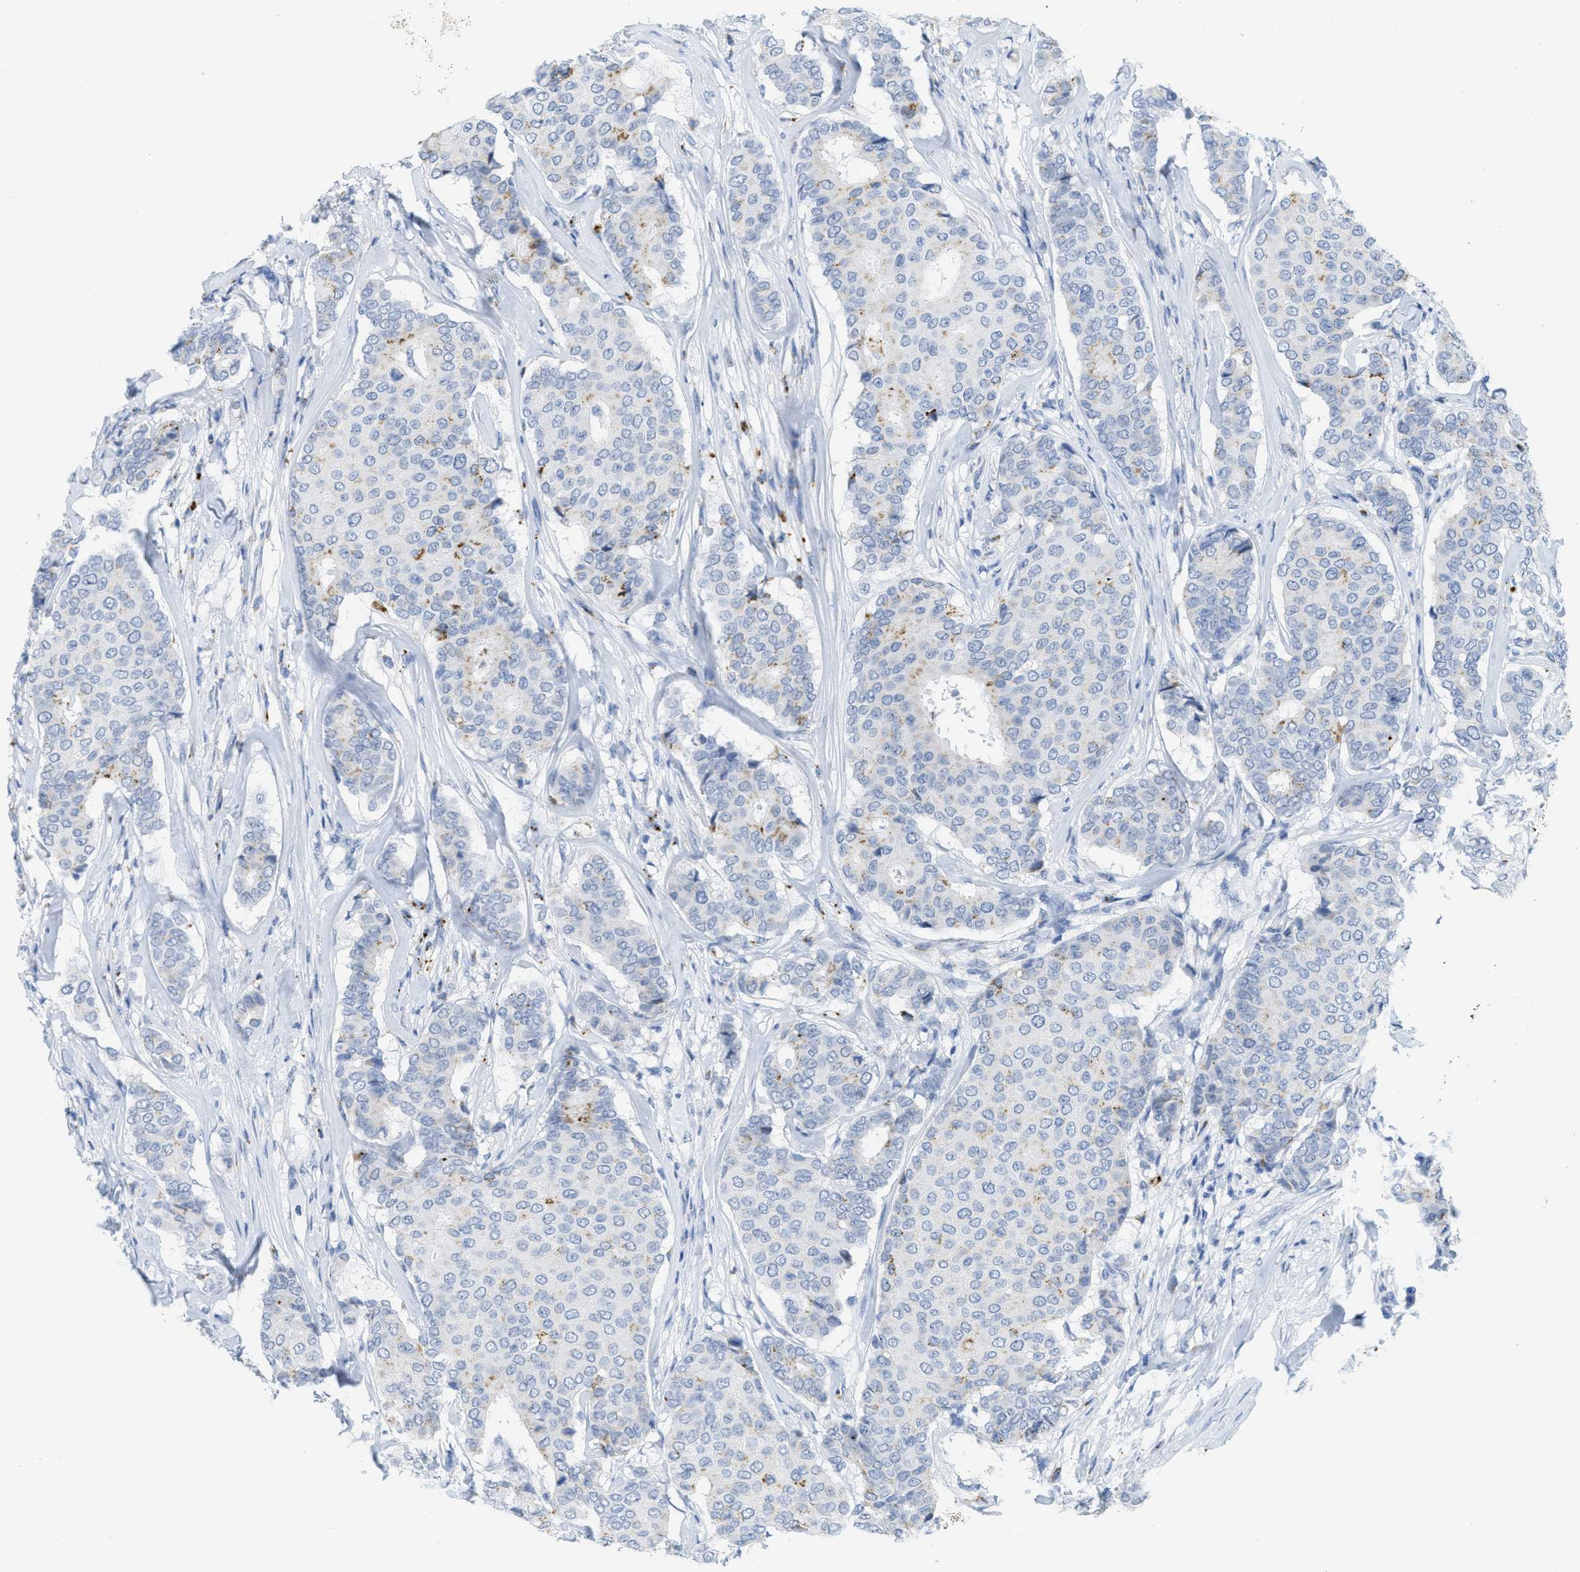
{"staining": {"intensity": "moderate", "quantity": "<25%", "location": "cytoplasmic/membranous"}, "tissue": "breast cancer", "cell_type": "Tumor cells", "image_type": "cancer", "snomed": [{"axis": "morphology", "description": "Duct carcinoma"}, {"axis": "topography", "description": "Breast"}], "caption": "Breast invasive ductal carcinoma stained with a brown dye reveals moderate cytoplasmic/membranous positive staining in about <25% of tumor cells.", "gene": "WDR4", "patient": {"sex": "female", "age": 75}}